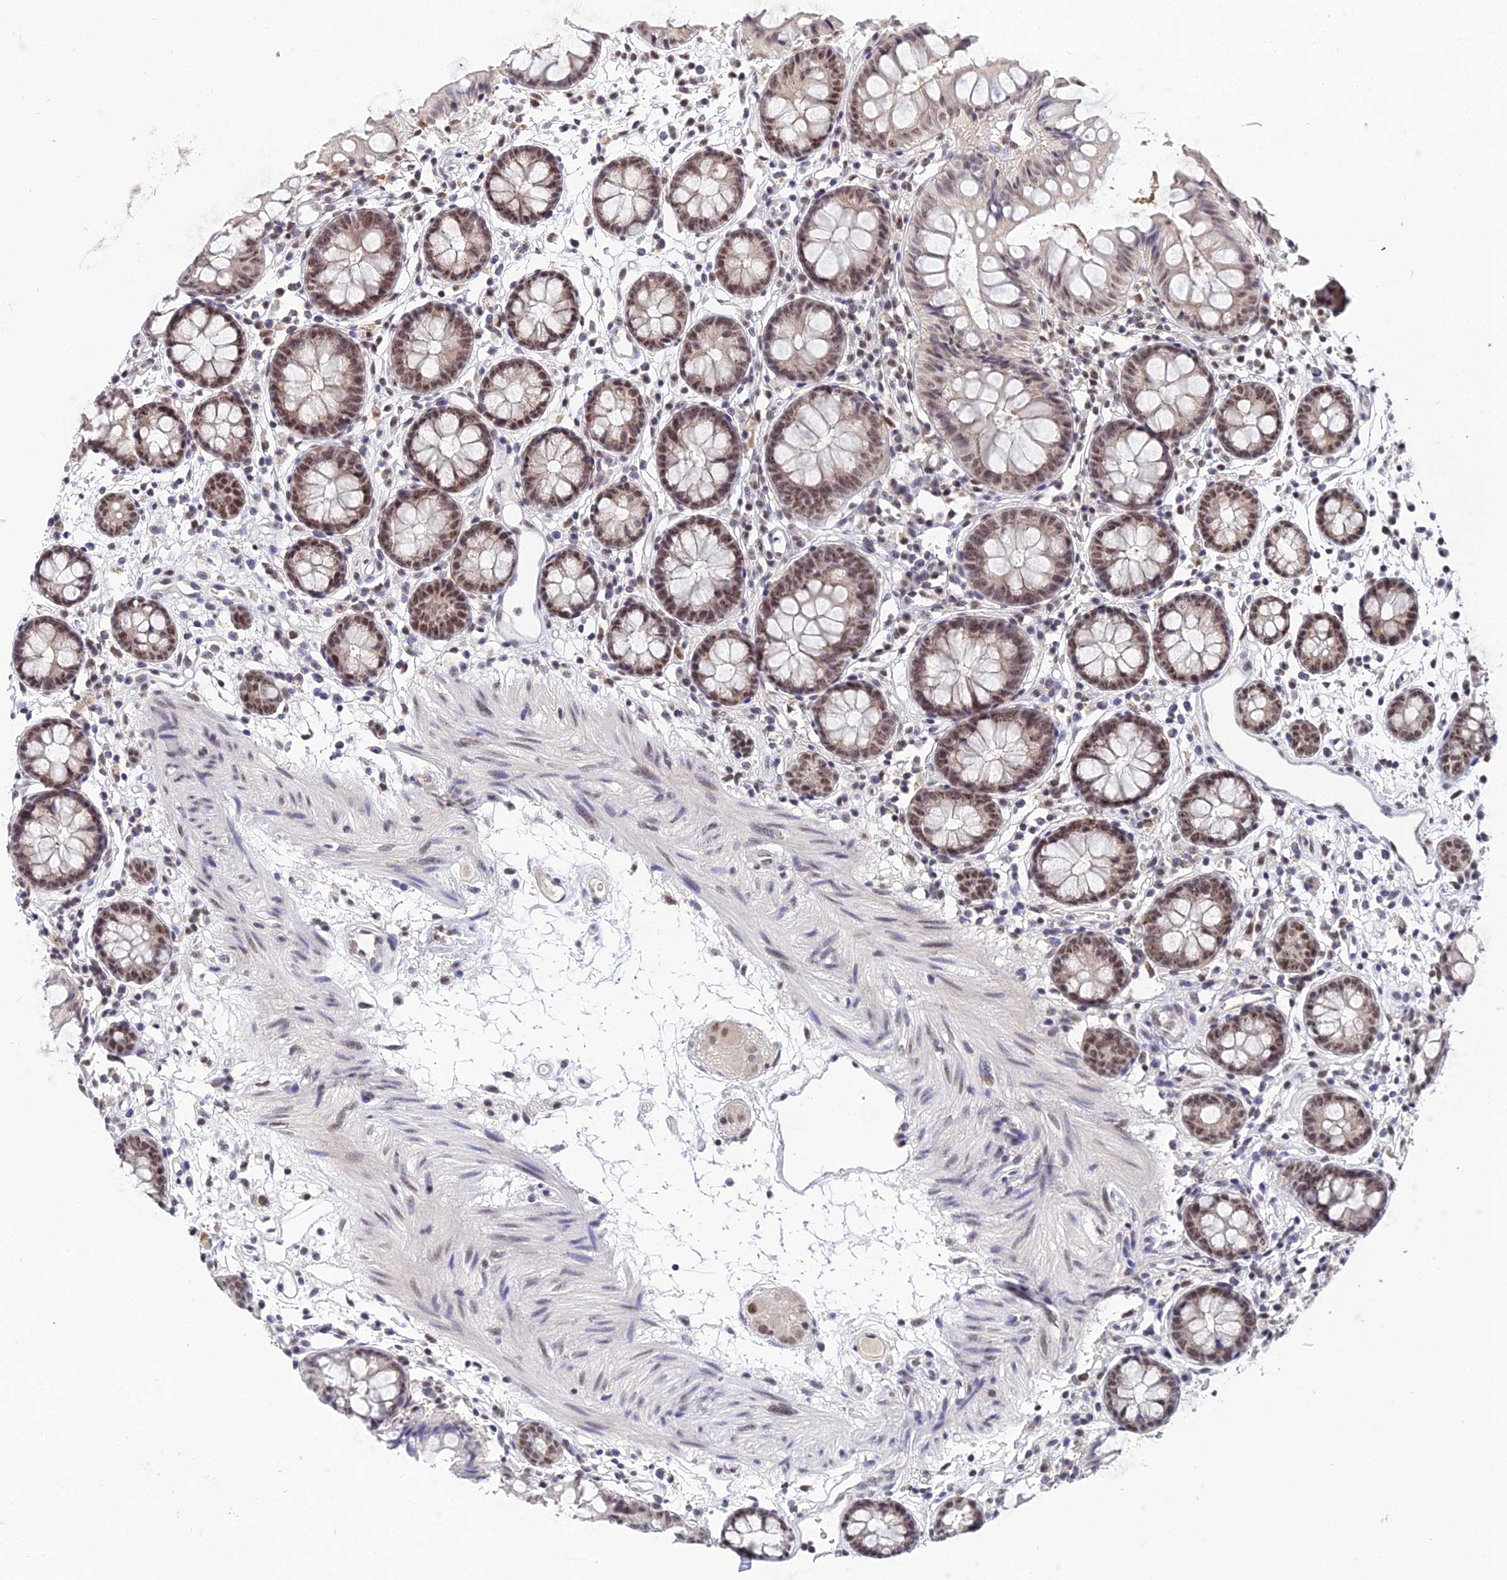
{"staining": {"intensity": "weak", "quantity": ">75%", "location": "cytoplasmic/membranous"}, "tissue": "colon", "cell_type": "Endothelial cells", "image_type": "normal", "snomed": [{"axis": "morphology", "description": "Normal tissue, NOS"}, {"axis": "topography", "description": "Colon"}], "caption": "Unremarkable colon was stained to show a protein in brown. There is low levels of weak cytoplasmic/membranous staining in about >75% of endothelial cells.", "gene": "EXOSC3", "patient": {"sex": "female", "age": 84}}